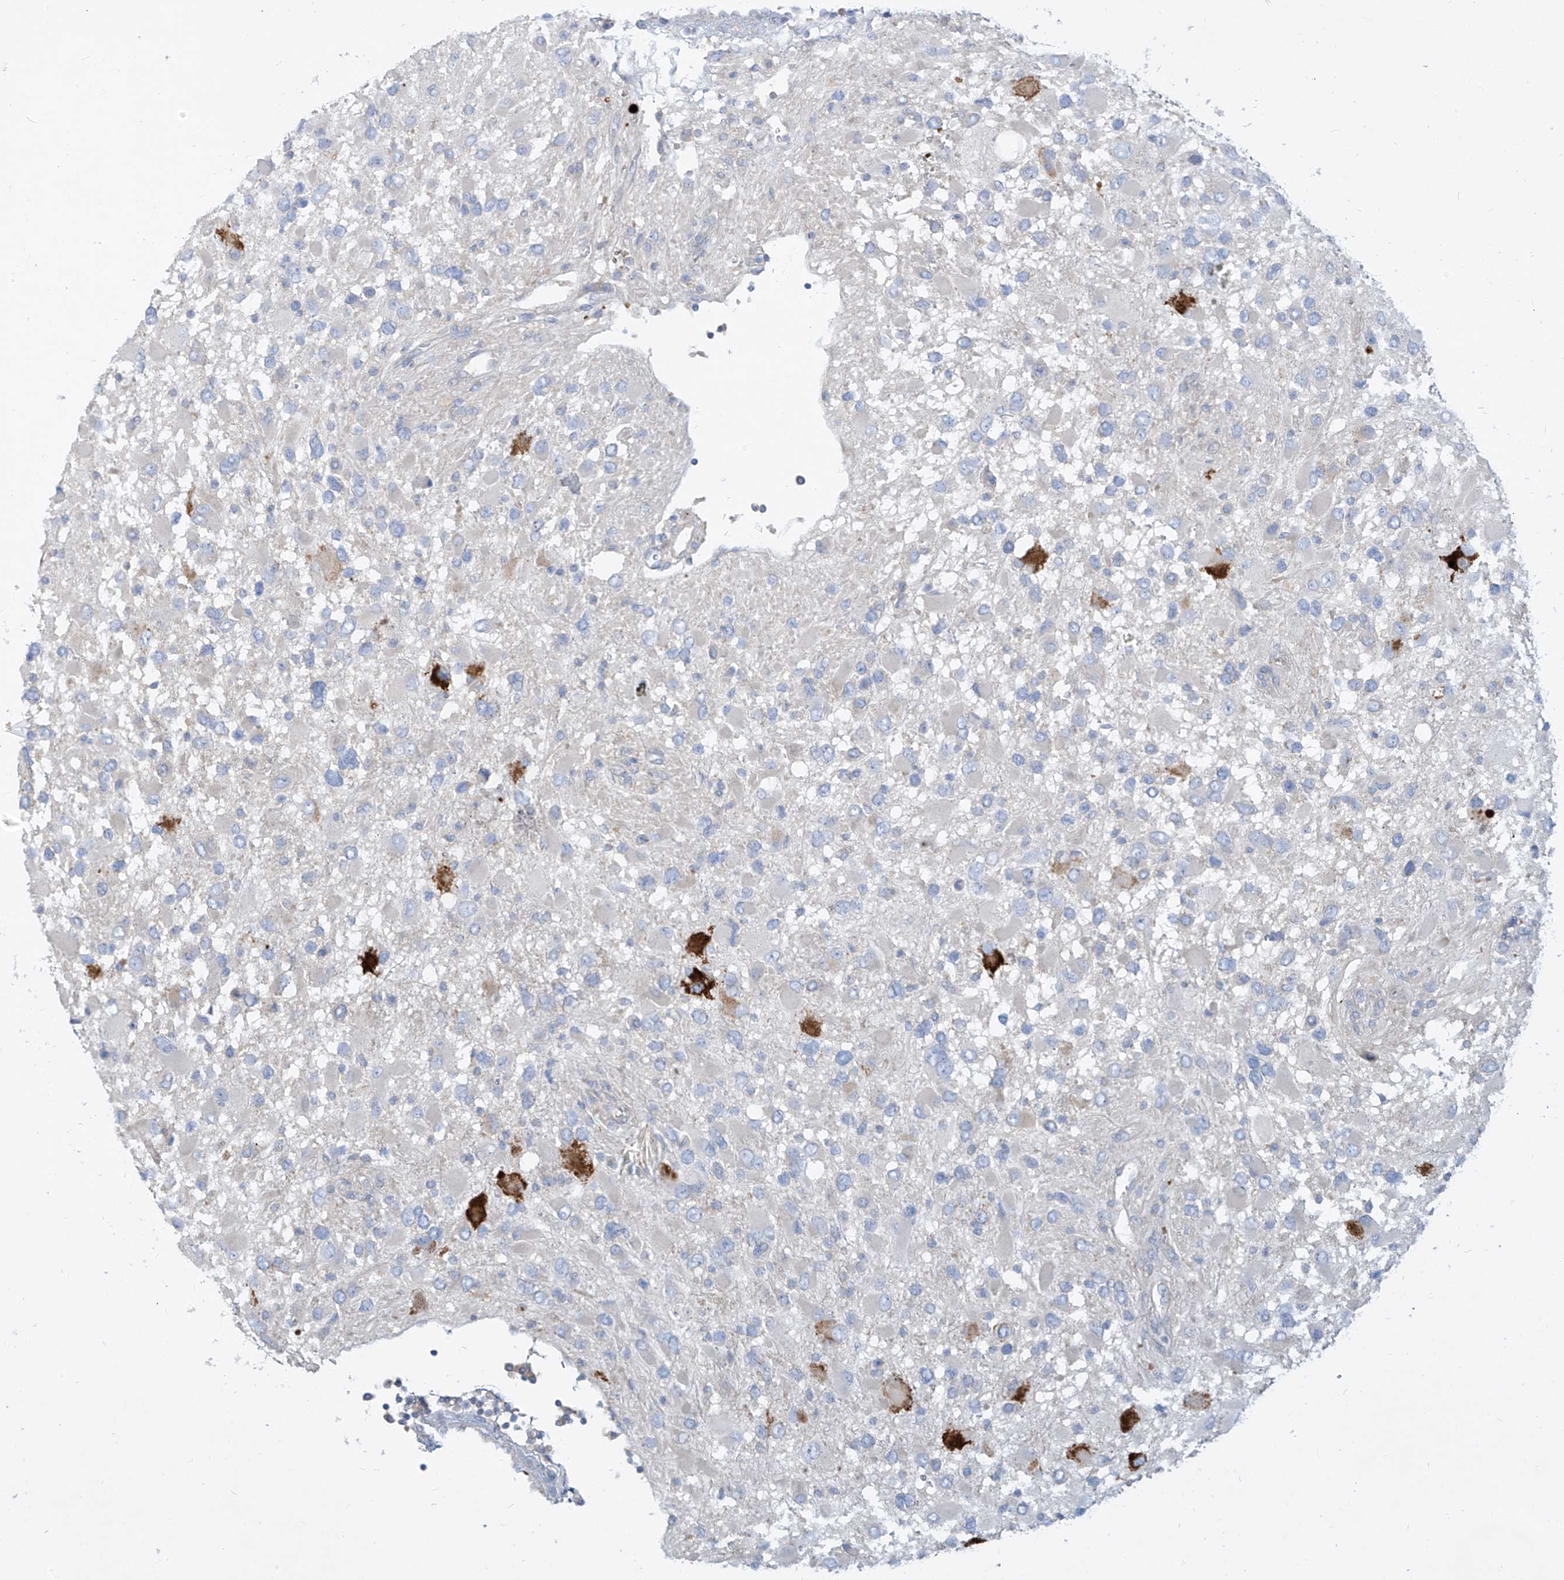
{"staining": {"intensity": "negative", "quantity": "none", "location": "none"}, "tissue": "glioma", "cell_type": "Tumor cells", "image_type": "cancer", "snomed": [{"axis": "morphology", "description": "Glioma, malignant, High grade"}, {"axis": "topography", "description": "Brain"}], "caption": "Immunohistochemistry of high-grade glioma (malignant) exhibits no staining in tumor cells. Nuclei are stained in blue.", "gene": "DGKQ", "patient": {"sex": "male", "age": 53}}